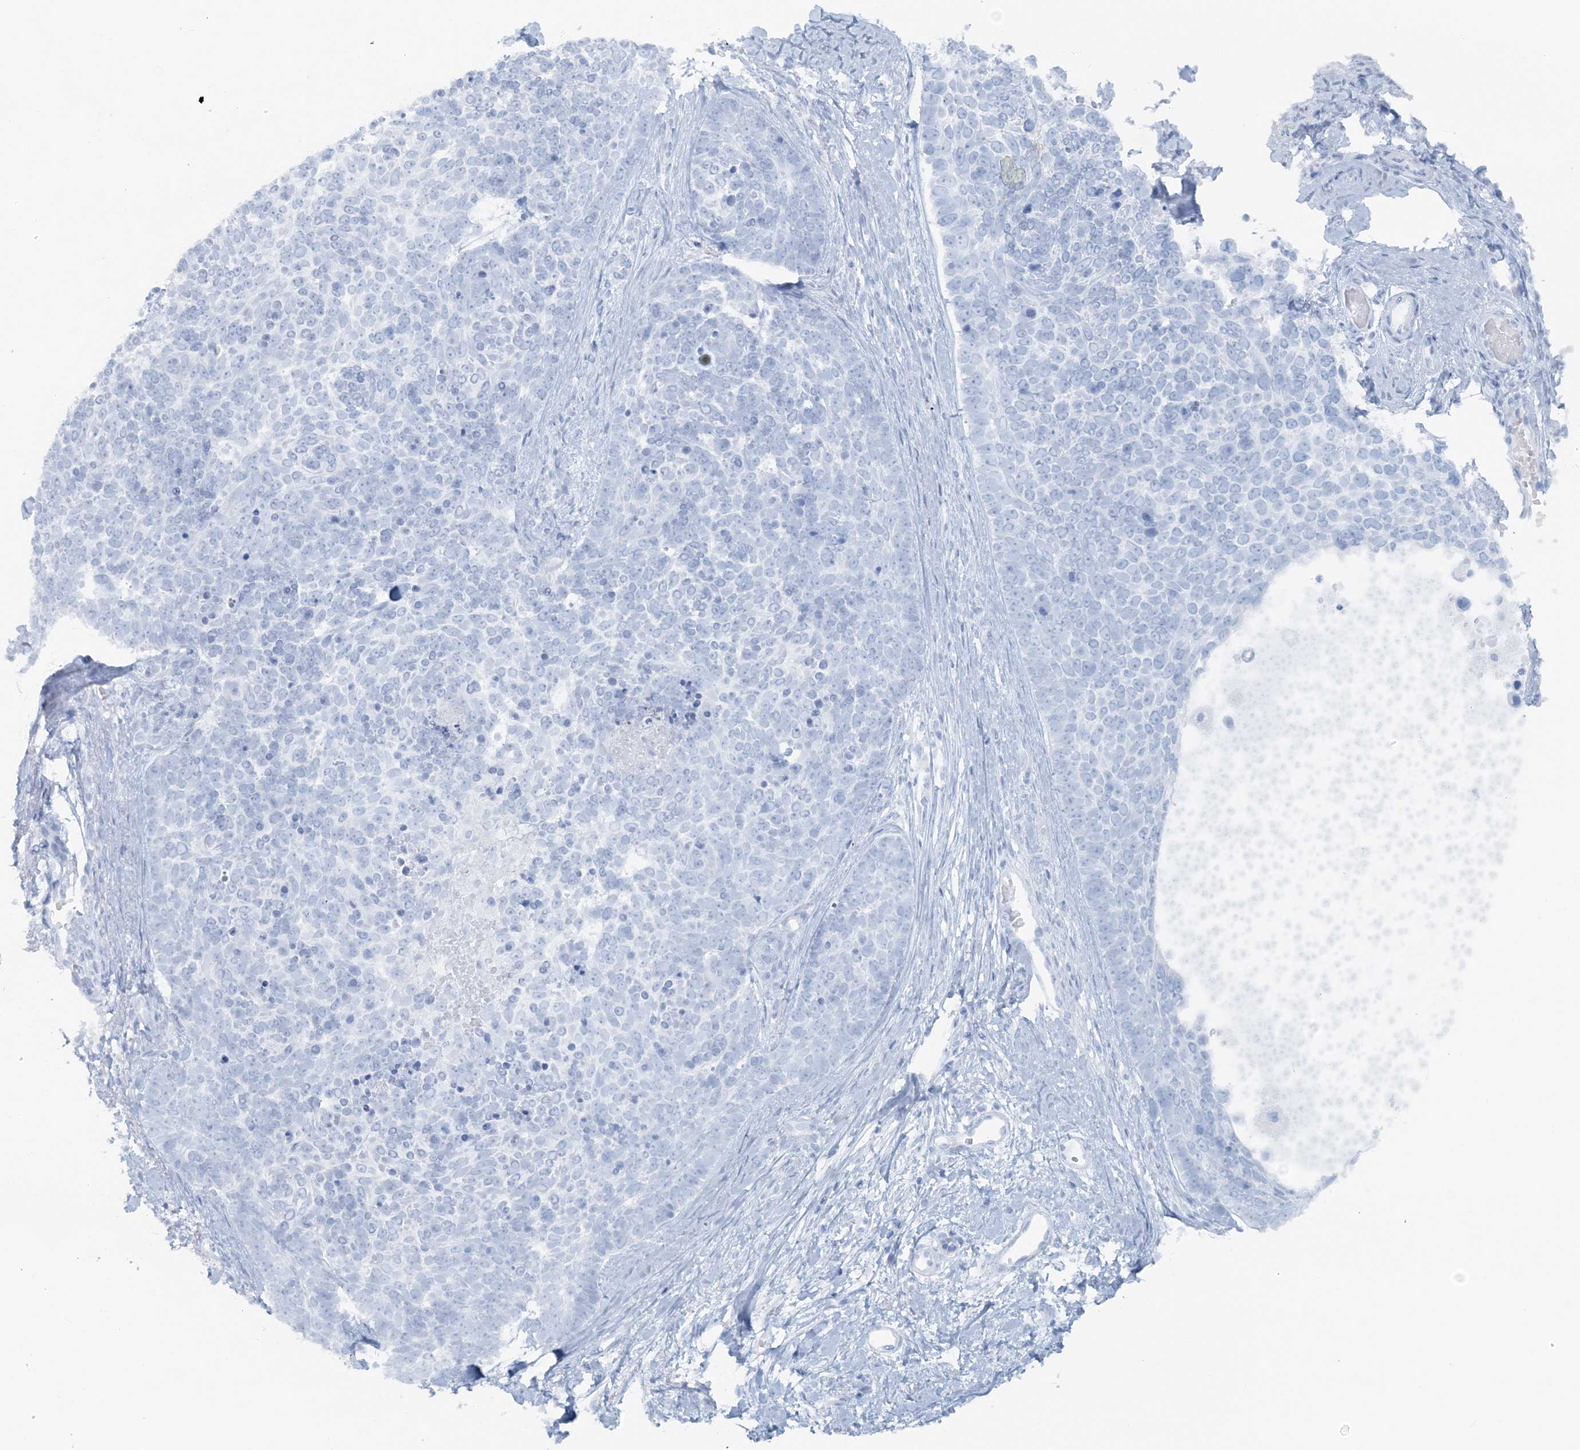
{"staining": {"intensity": "negative", "quantity": "none", "location": "none"}, "tissue": "skin cancer", "cell_type": "Tumor cells", "image_type": "cancer", "snomed": [{"axis": "morphology", "description": "Basal cell carcinoma"}, {"axis": "topography", "description": "Skin"}], "caption": "Immunohistochemistry (IHC) micrograph of skin cancer stained for a protein (brown), which displays no staining in tumor cells.", "gene": "ATP11A", "patient": {"sex": "female", "age": 81}}